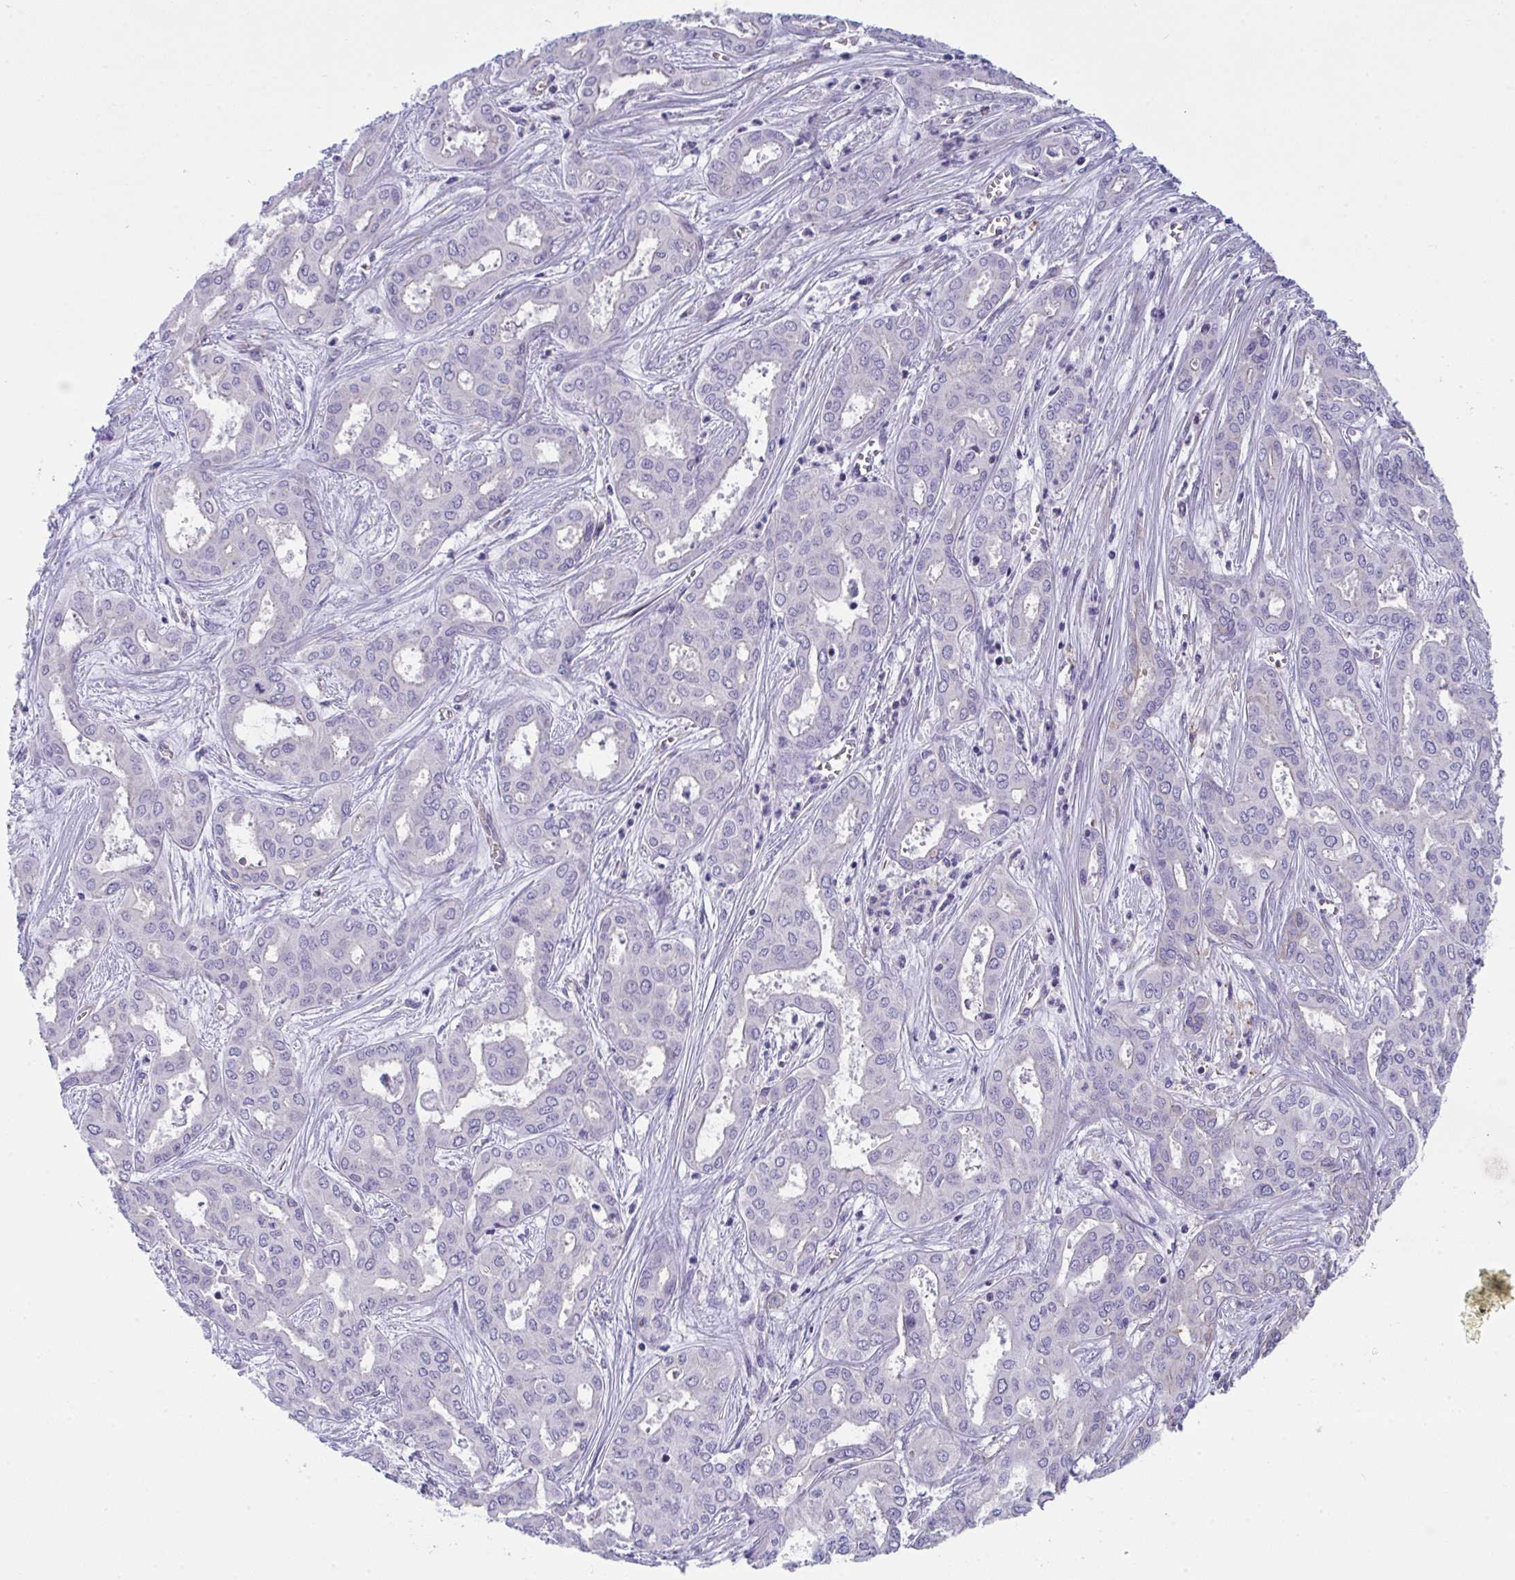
{"staining": {"intensity": "negative", "quantity": "none", "location": "none"}, "tissue": "liver cancer", "cell_type": "Tumor cells", "image_type": "cancer", "snomed": [{"axis": "morphology", "description": "Cholangiocarcinoma"}, {"axis": "topography", "description": "Liver"}], "caption": "Tumor cells show no significant staining in cholangiocarcinoma (liver).", "gene": "MYL12A", "patient": {"sex": "female", "age": 64}}